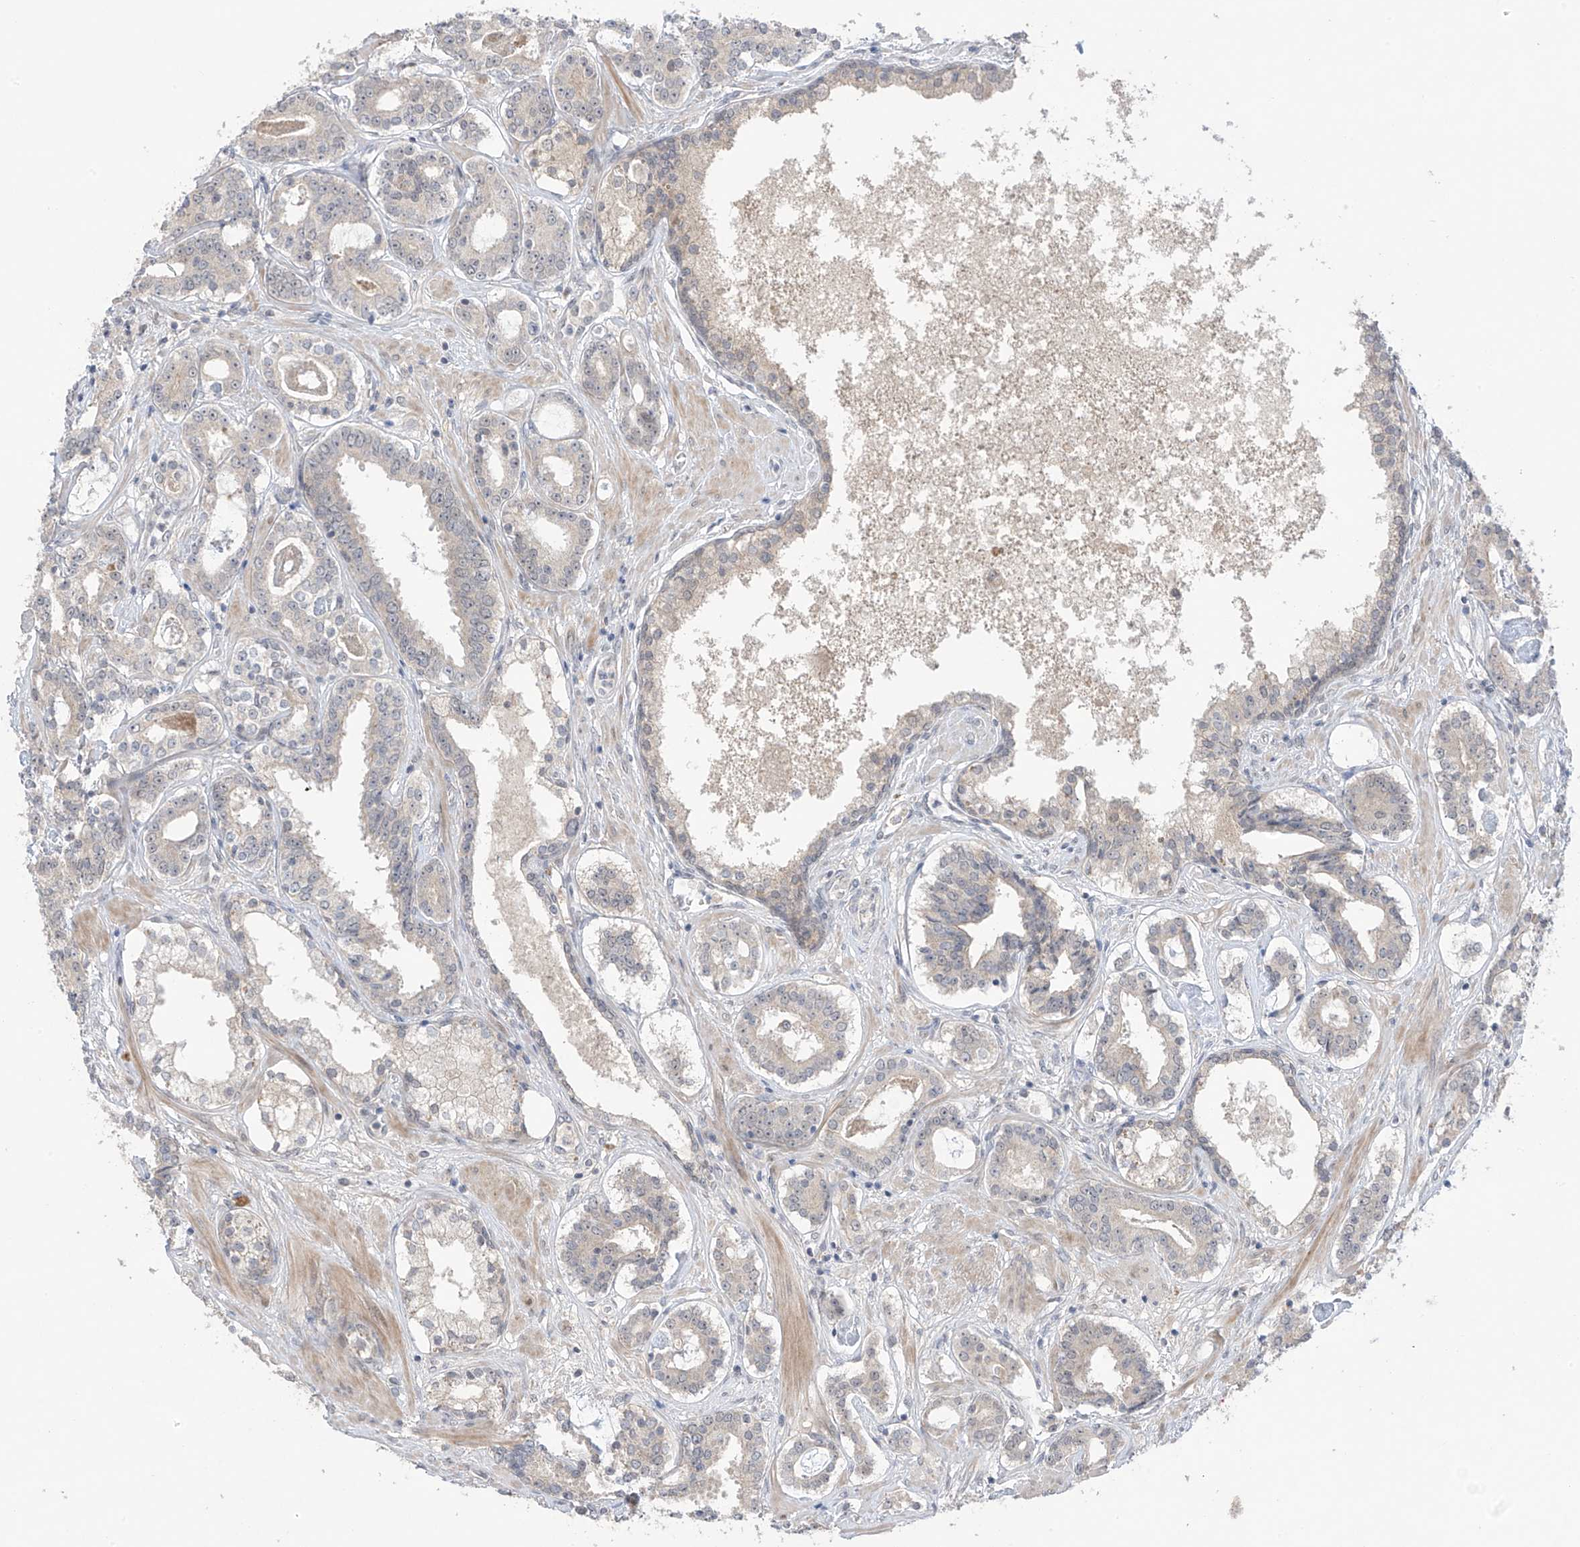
{"staining": {"intensity": "negative", "quantity": "none", "location": "none"}, "tissue": "prostate cancer", "cell_type": "Tumor cells", "image_type": "cancer", "snomed": [{"axis": "morphology", "description": "Adenocarcinoma, High grade"}, {"axis": "topography", "description": "Prostate"}], "caption": "DAB (3,3'-diaminobenzidine) immunohistochemical staining of prostate adenocarcinoma (high-grade) displays no significant positivity in tumor cells.", "gene": "OGT", "patient": {"sex": "male", "age": 58}}